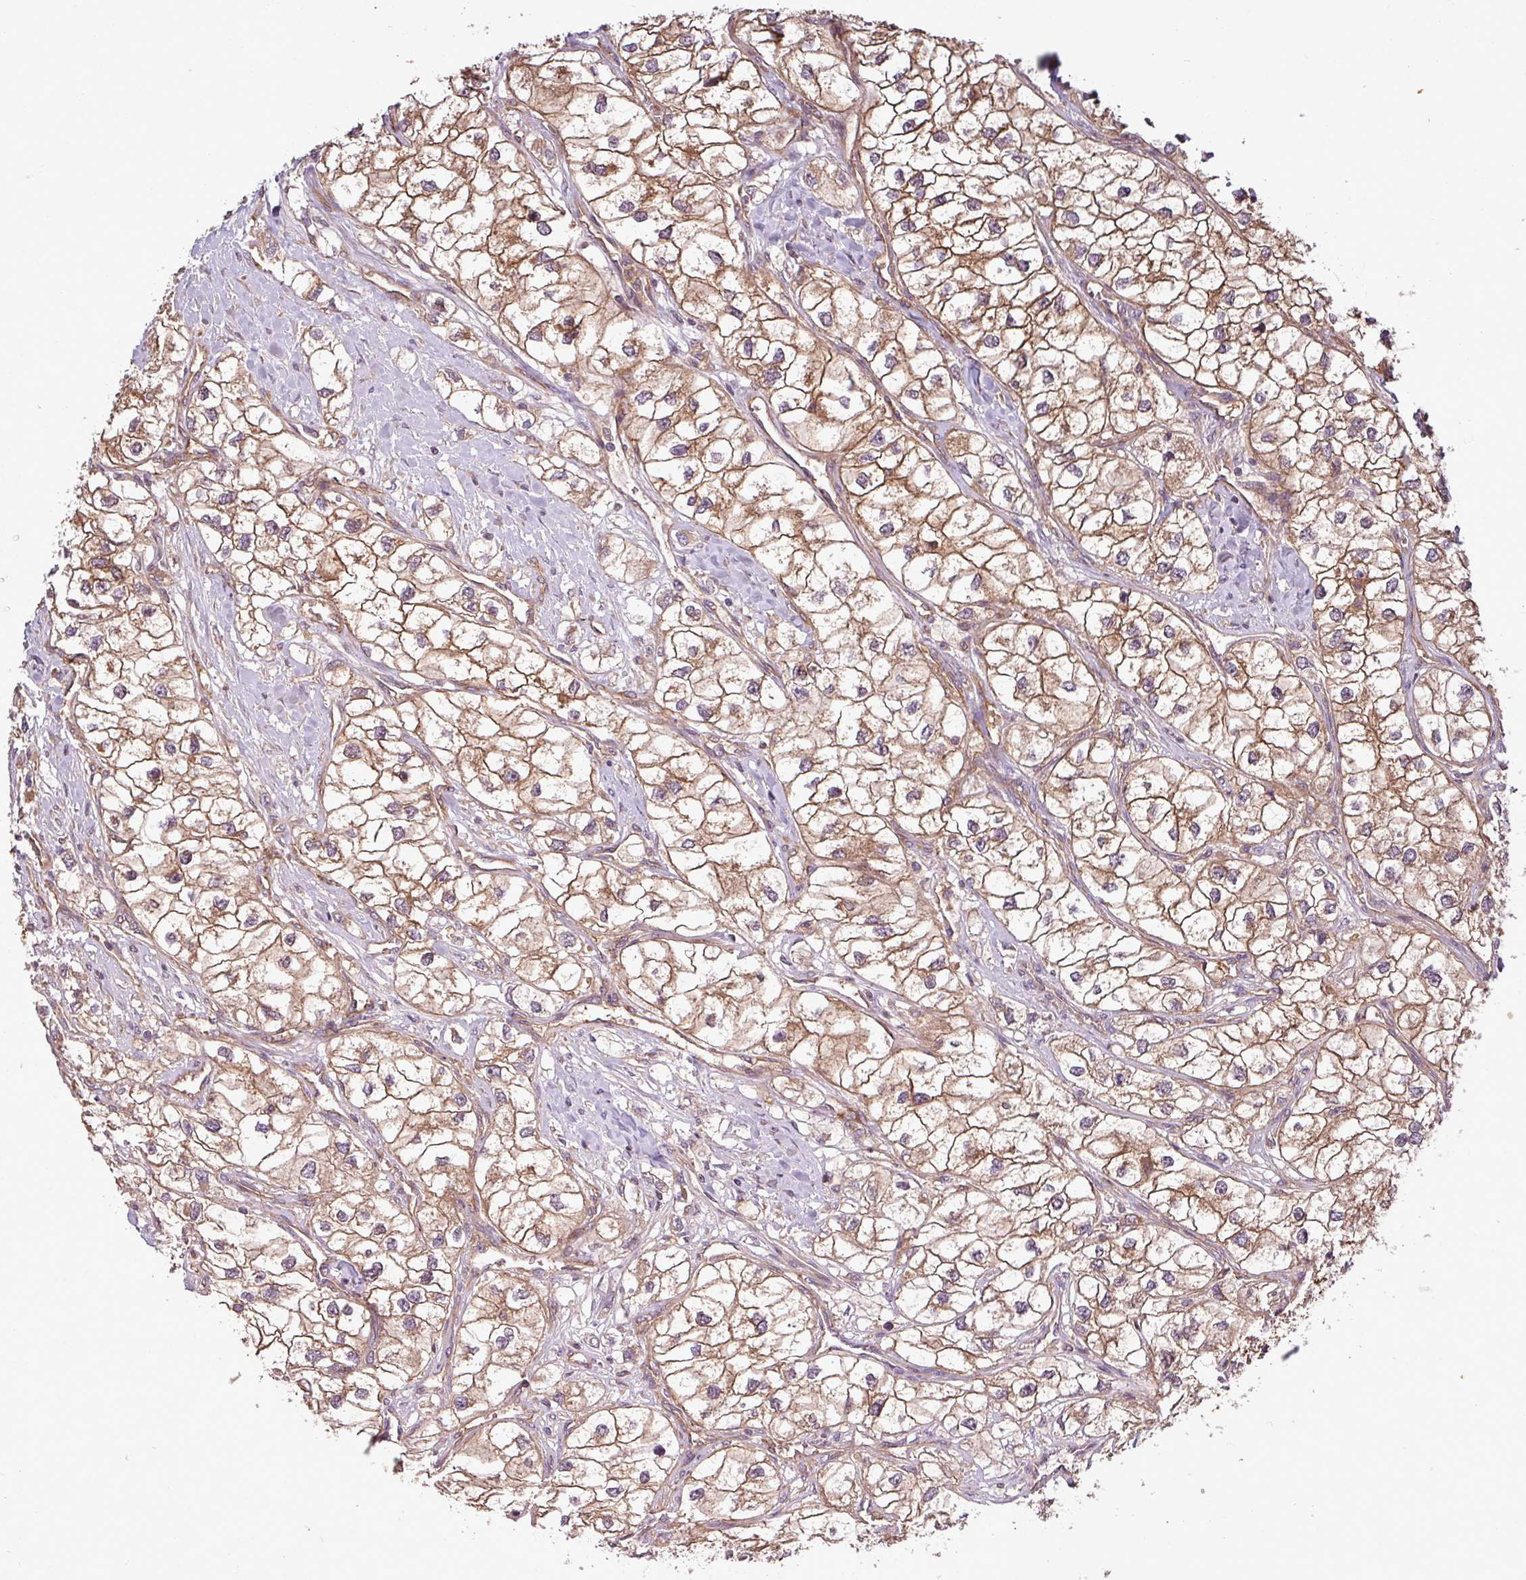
{"staining": {"intensity": "moderate", "quantity": ">75%", "location": "cytoplasmic/membranous"}, "tissue": "renal cancer", "cell_type": "Tumor cells", "image_type": "cancer", "snomed": [{"axis": "morphology", "description": "Adenocarcinoma, NOS"}, {"axis": "topography", "description": "Kidney"}], "caption": "Protein expression analysis of human adenocarcinoma (renal) reveals moderate cytoplasmic/membranous staining in approximately >75% of tumor cells.", "gene": "SIRPB2", "patient": {"sex": "male", "age": 59}}